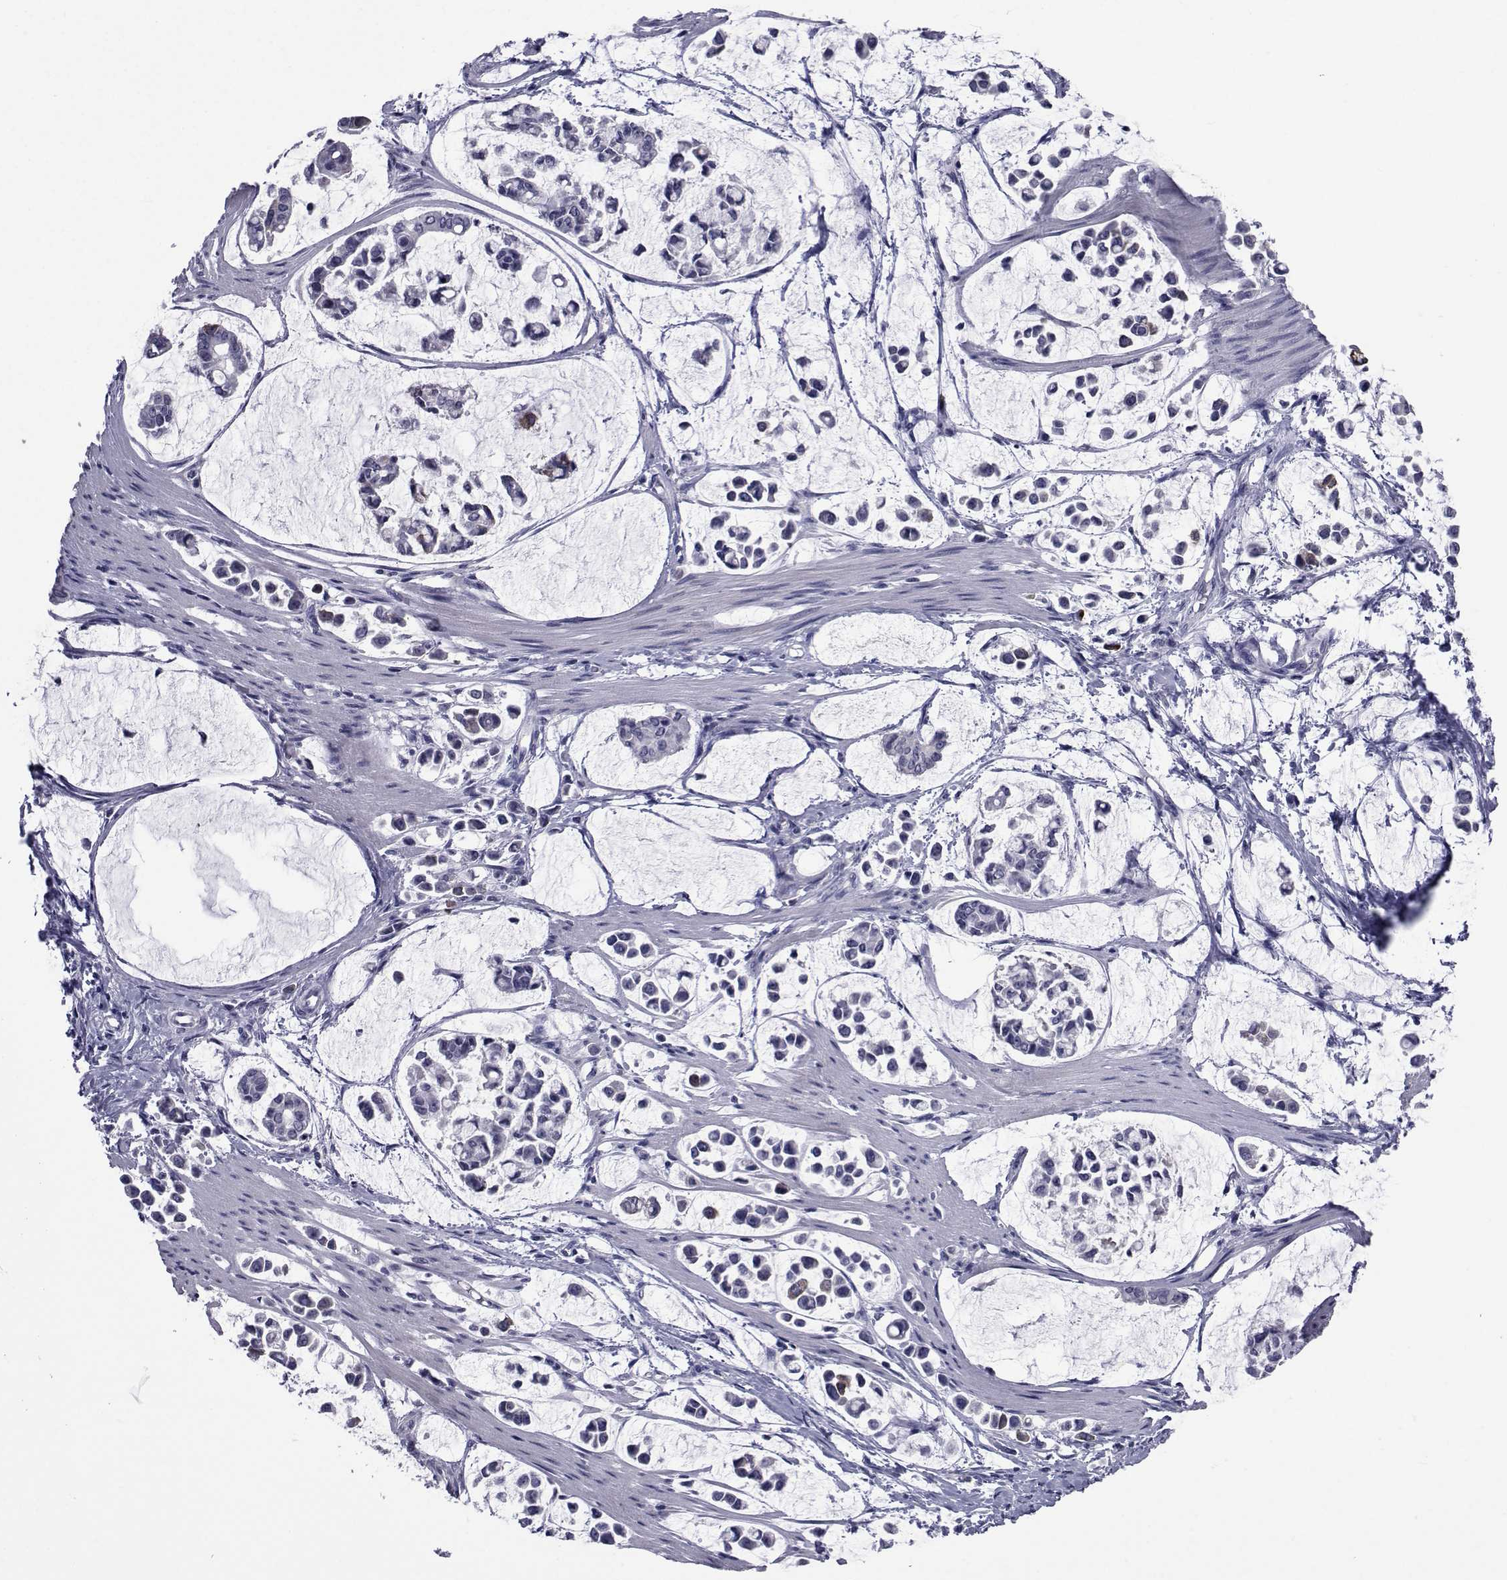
{"staining": {"intensity": "negative", "quantity": "none", "location": "none"}, "tissue": "stomach cancer", "cell_type": "Tumor cells", "image_type": "cancer", "snomed": [{"axis": "morphology", "description": "Adenocarcinoma, NOS"}, {"axis": "topography", "description": "Stomach"}], "caption": "A micrograph of human stomach adenocarcinoma is negative for staining in tumor cells.", "gene": "SEMA5B", "patient": {"sex": "male", "age": 82}}